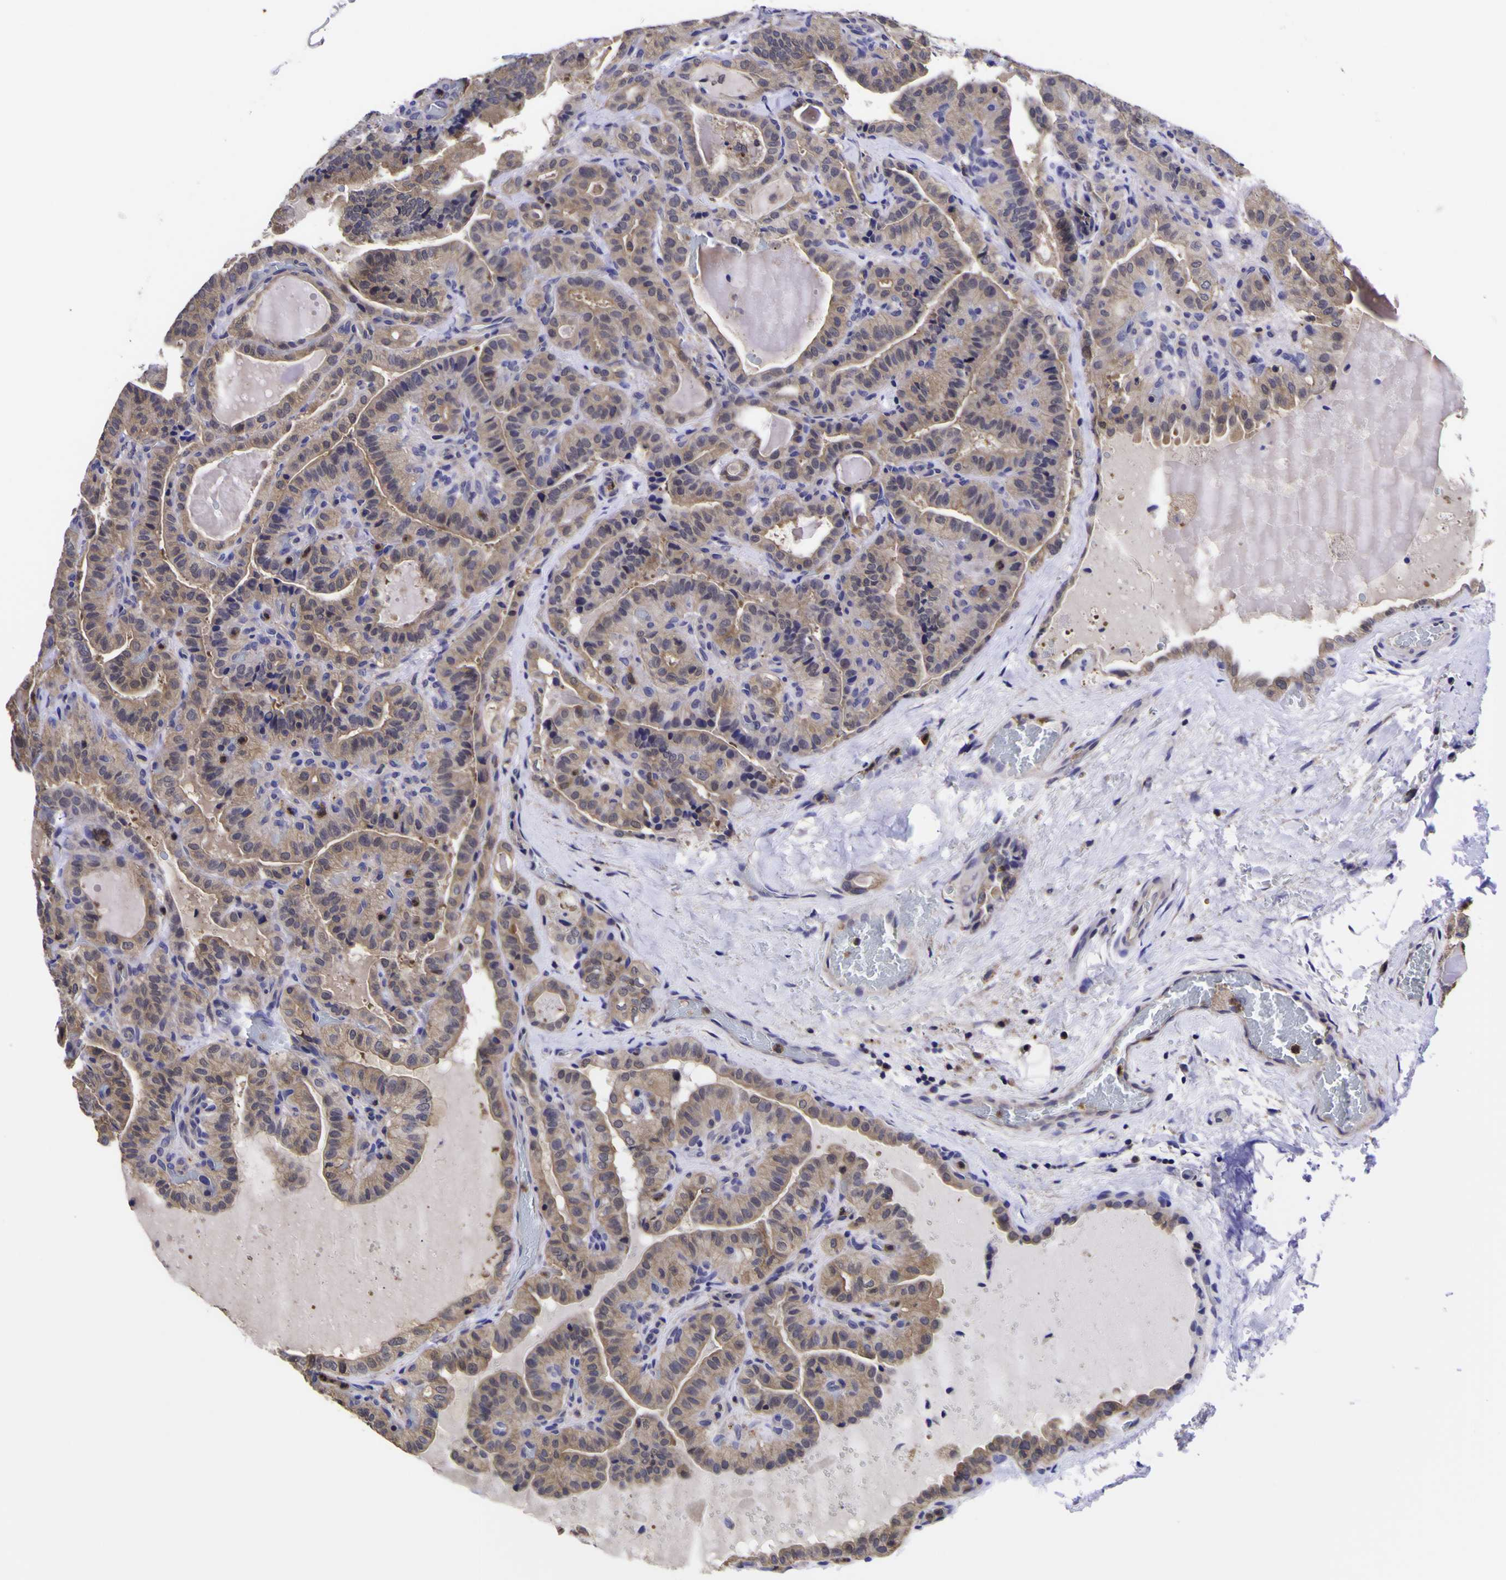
{"staining": {"intensity": "weak", "quantity": ">75%", "location": "cytoplasmic/membranous"}, "tissue": "thyroid cancer", "cell_type": "Tumor cells", "image_type": "cancer", "snomed": [{"axis": "morphology", "description": "Papillary adenocarcinoma, NOS"}, {"axis": "topography", "description": "Thyroid gland"}], "caption": "Immunohistochemistry (IHC) of human papillary adenocarcinoma (thyroid) demonstrates low levels of weak cytoplasmic/membranous expression in about >75% of tumor cells.", "gene": "MAPK14", "patient": {"sex": "male", "age": 77}}